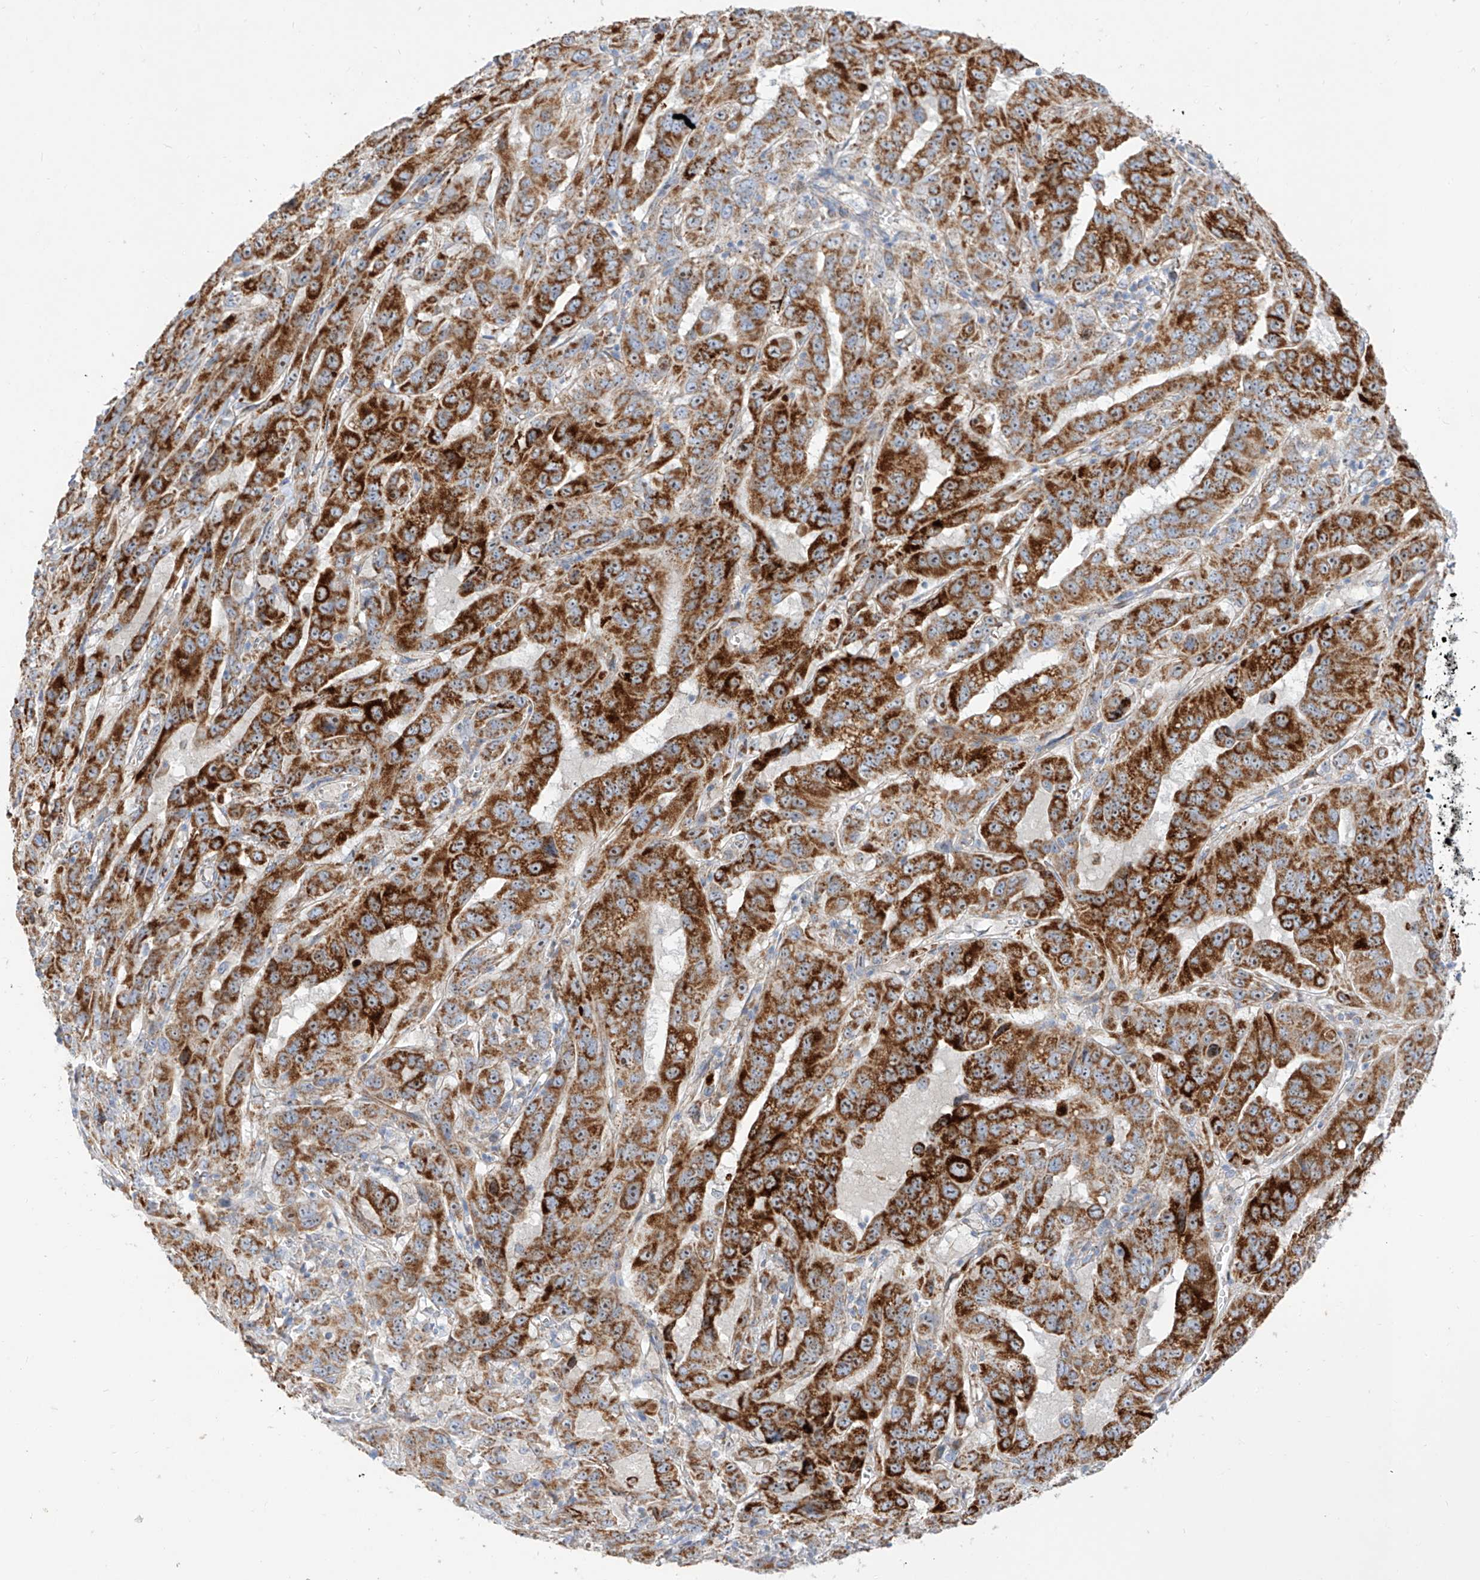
{"staining": {"intensity": "strong", "quantity": ">75%", "location": "cytoplasmic/membranous"}, "tissue": "pancreatic cancer", "cell_type": "Tumor cells", "image_type": "cancer", "snomed": [{"axis": "morphology", "description": "Adenocarcinoma, NOS"}, {"axis": "topography", "description": "Pancreas"}], "caption": "Adenocarcinoma (pancreatic) tissue displays strong cytoplasmic/membranous expression in approximately >75% of tumor cells", "gene": "CST9", "patient": {"sex": "male", "age": 63}}